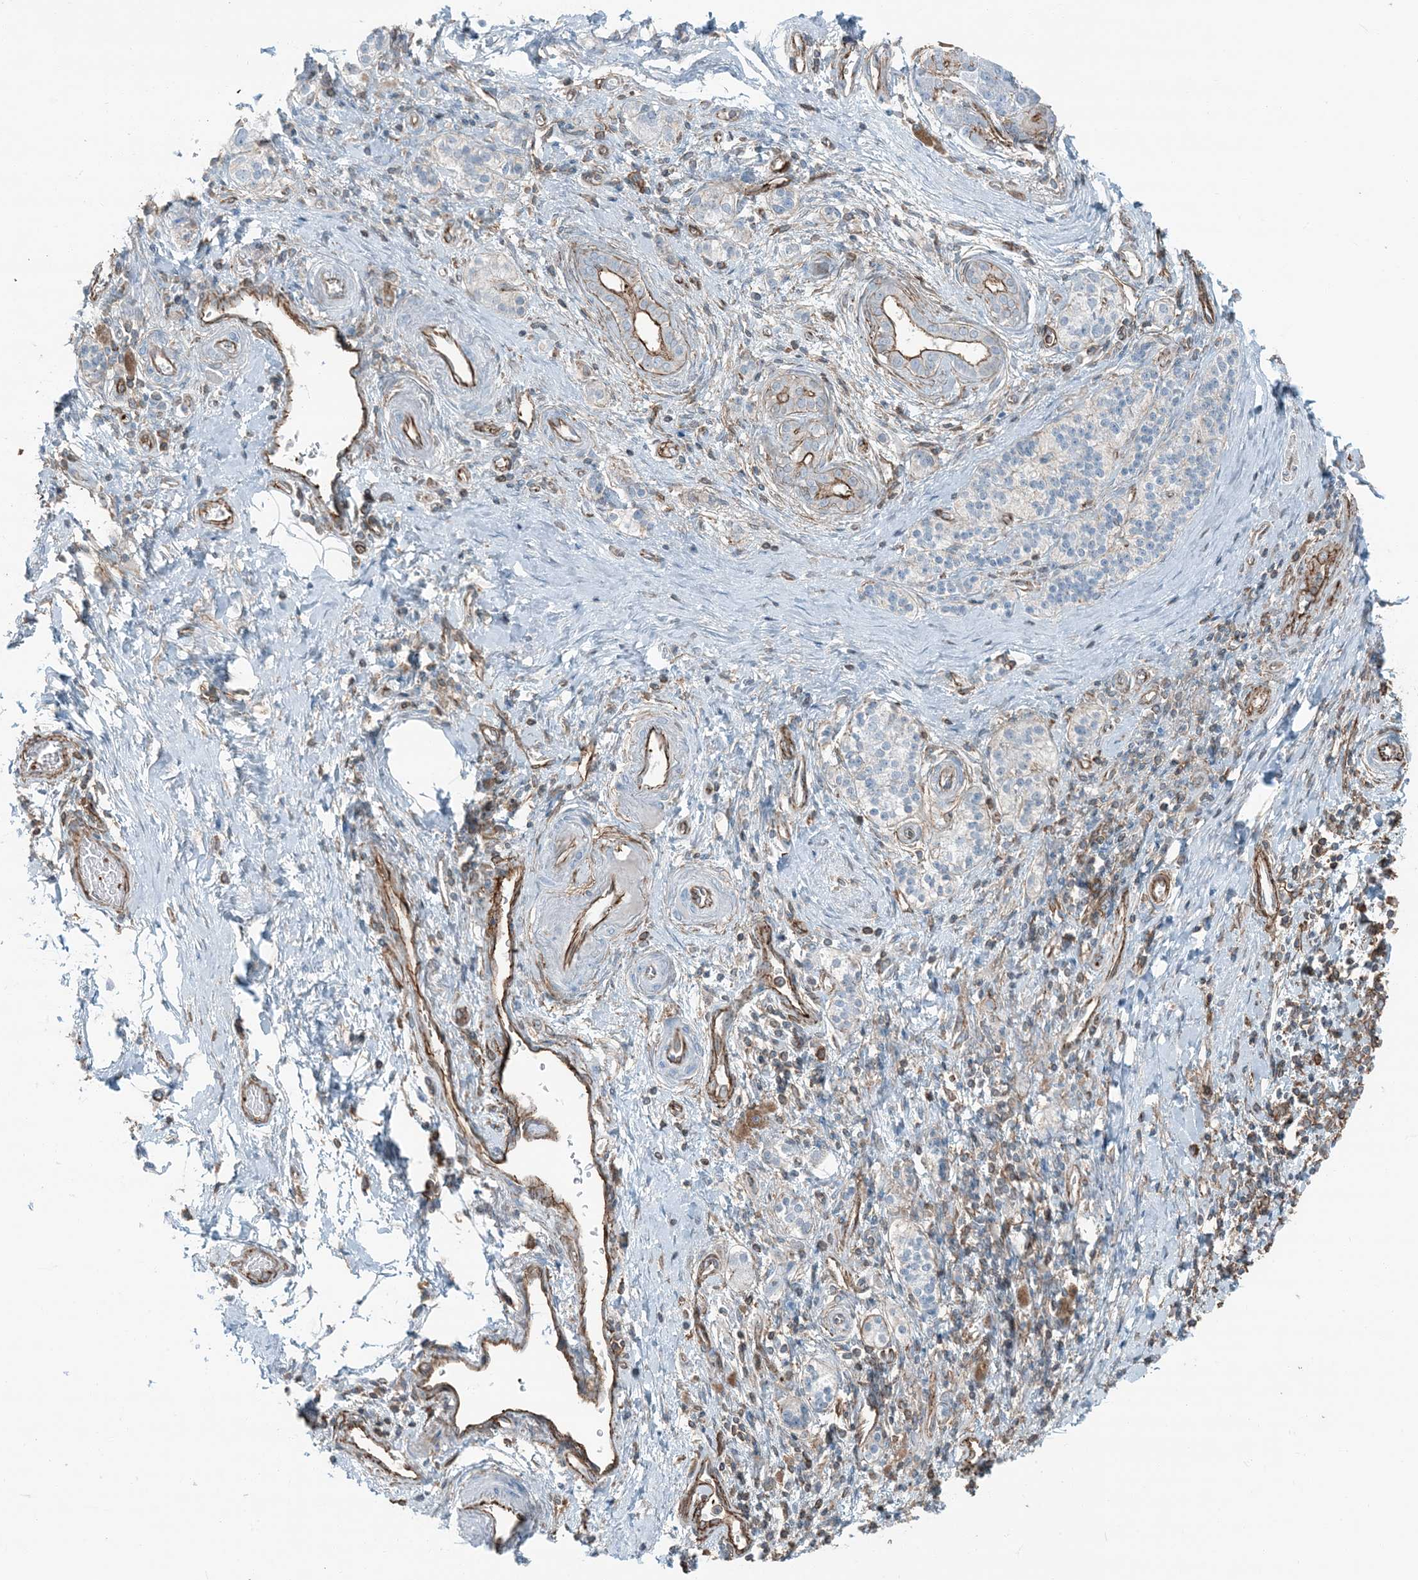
{"staining": {"intensity": "moderate", "quantity": "<25%", "location": "cytoplasmic/membranous"}, "tissue": "pancreatic cancer", "cell_type": "Tumor cells", "image_type": "cancer", "snomed": [{"axis": "morphology", "description": "Adenocarcinoma, NOS"}, {"axis": "topography", "description": "Pancreas"}], "caption": "A brown stain labels moderate cytoplasmic/membranous positivity of a protein in human adenocarcinoma (pancreatic) tumor cells. (brown staining indicates protein expression, while blue staining denotes nuclei).", "gene": "APOBEC3C", "patient": {"sex": "female", "age": 72}}